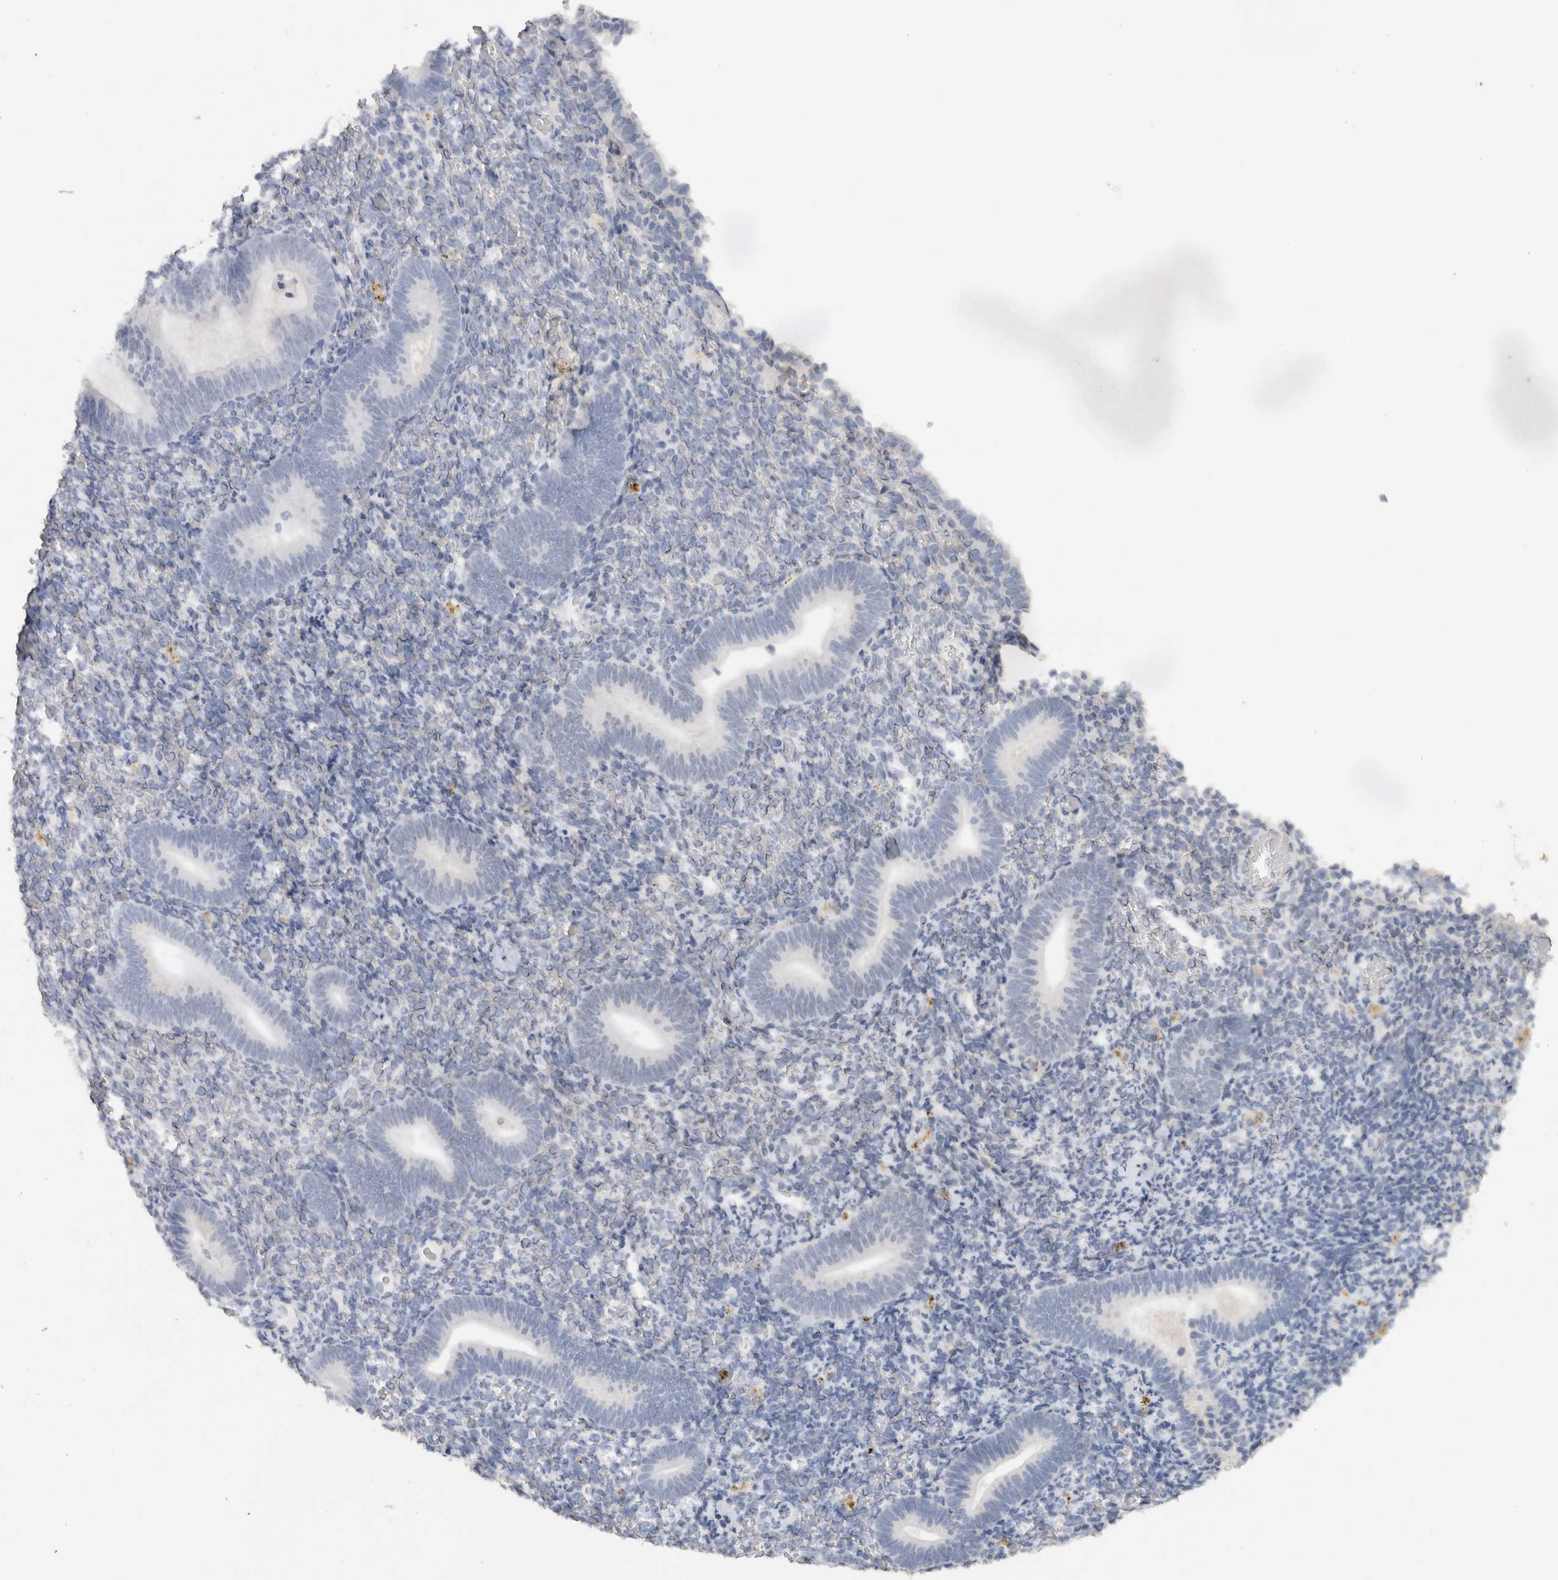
{"staining": {"intensity": "negative", "quantity": "none", "location": "none"}, "tissue": "endometrium", "cell_type": "Cells in endometrial stroma", "image_type": "normal", "snomed": [{"axis": "morphology", "description": "Normal tissue, NOS"}, {"axis": "topography", "description": "Endometrium"}], "caption": "An immunohistochemistry (IHC) photomicrograph of benign endometrium is shown. There is no staining in cells in endometrial stroma of endometrium. The staining is performed using DAB (3,3'-diaminobenzidine) brown chromogen with nuclei counter-stained in using hematoxylin.", "gene": "CNTN1", "patient": {"sex": "female", "age": 51}}